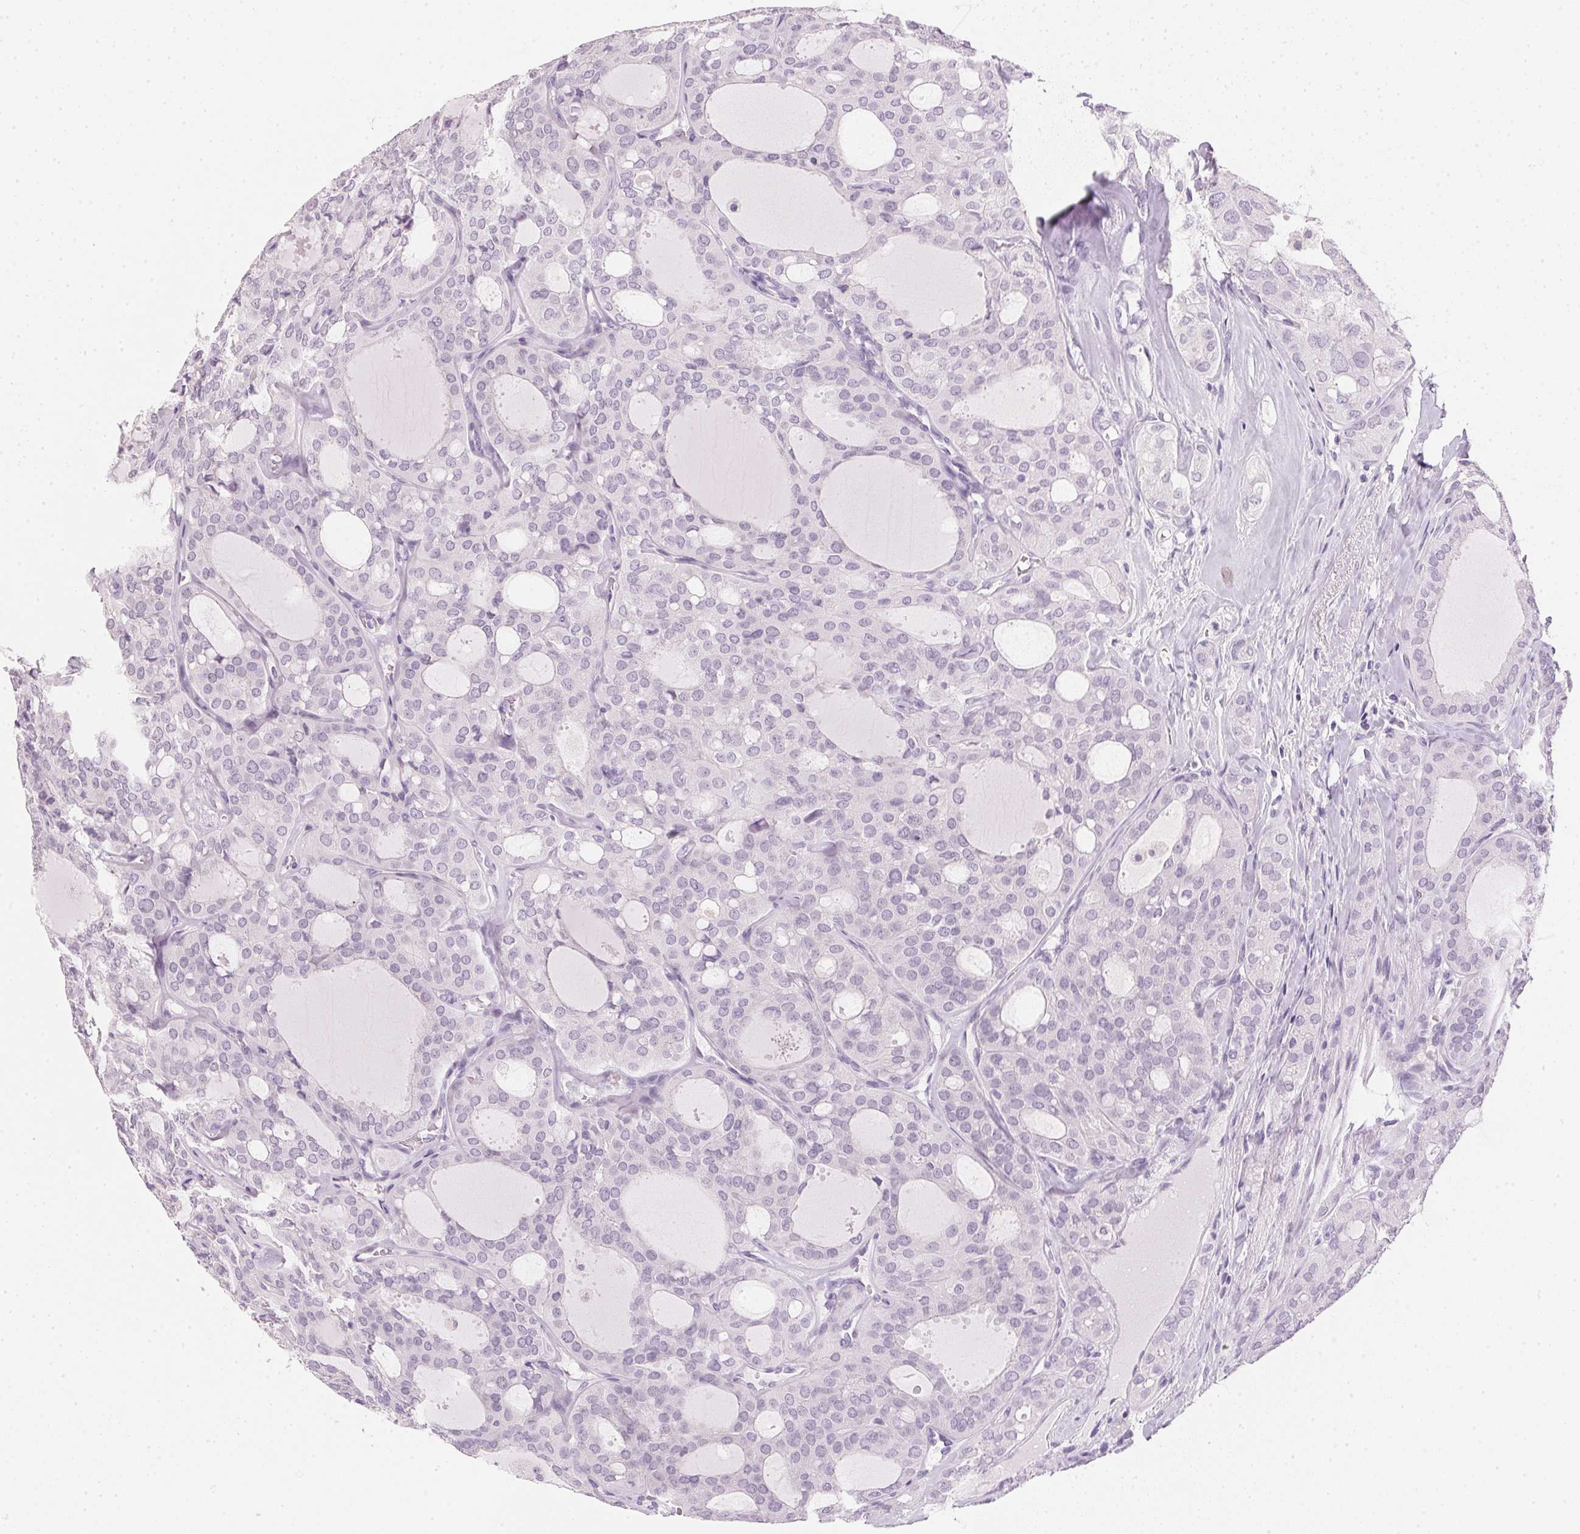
{"staining": {"intensity": "negative", "quantity": "none", "location": "none"}, "tissue": "thyroid cancer", "cell_type": "Tumor cells", "image_type": "cancer", "snomed": [{"axis": "morphology", "description": "Follicular adenoma carcinoma, NOS"}, {"axis": "topography", "description": "Thyroid gland"}], "caption": "Image shows no protein staining in tumor cells of thyroid cancer (follicular adenoma carcinoma) tissue.", "gene": "IGFBP1", "patient": {"sex": "male", "age": 75}}